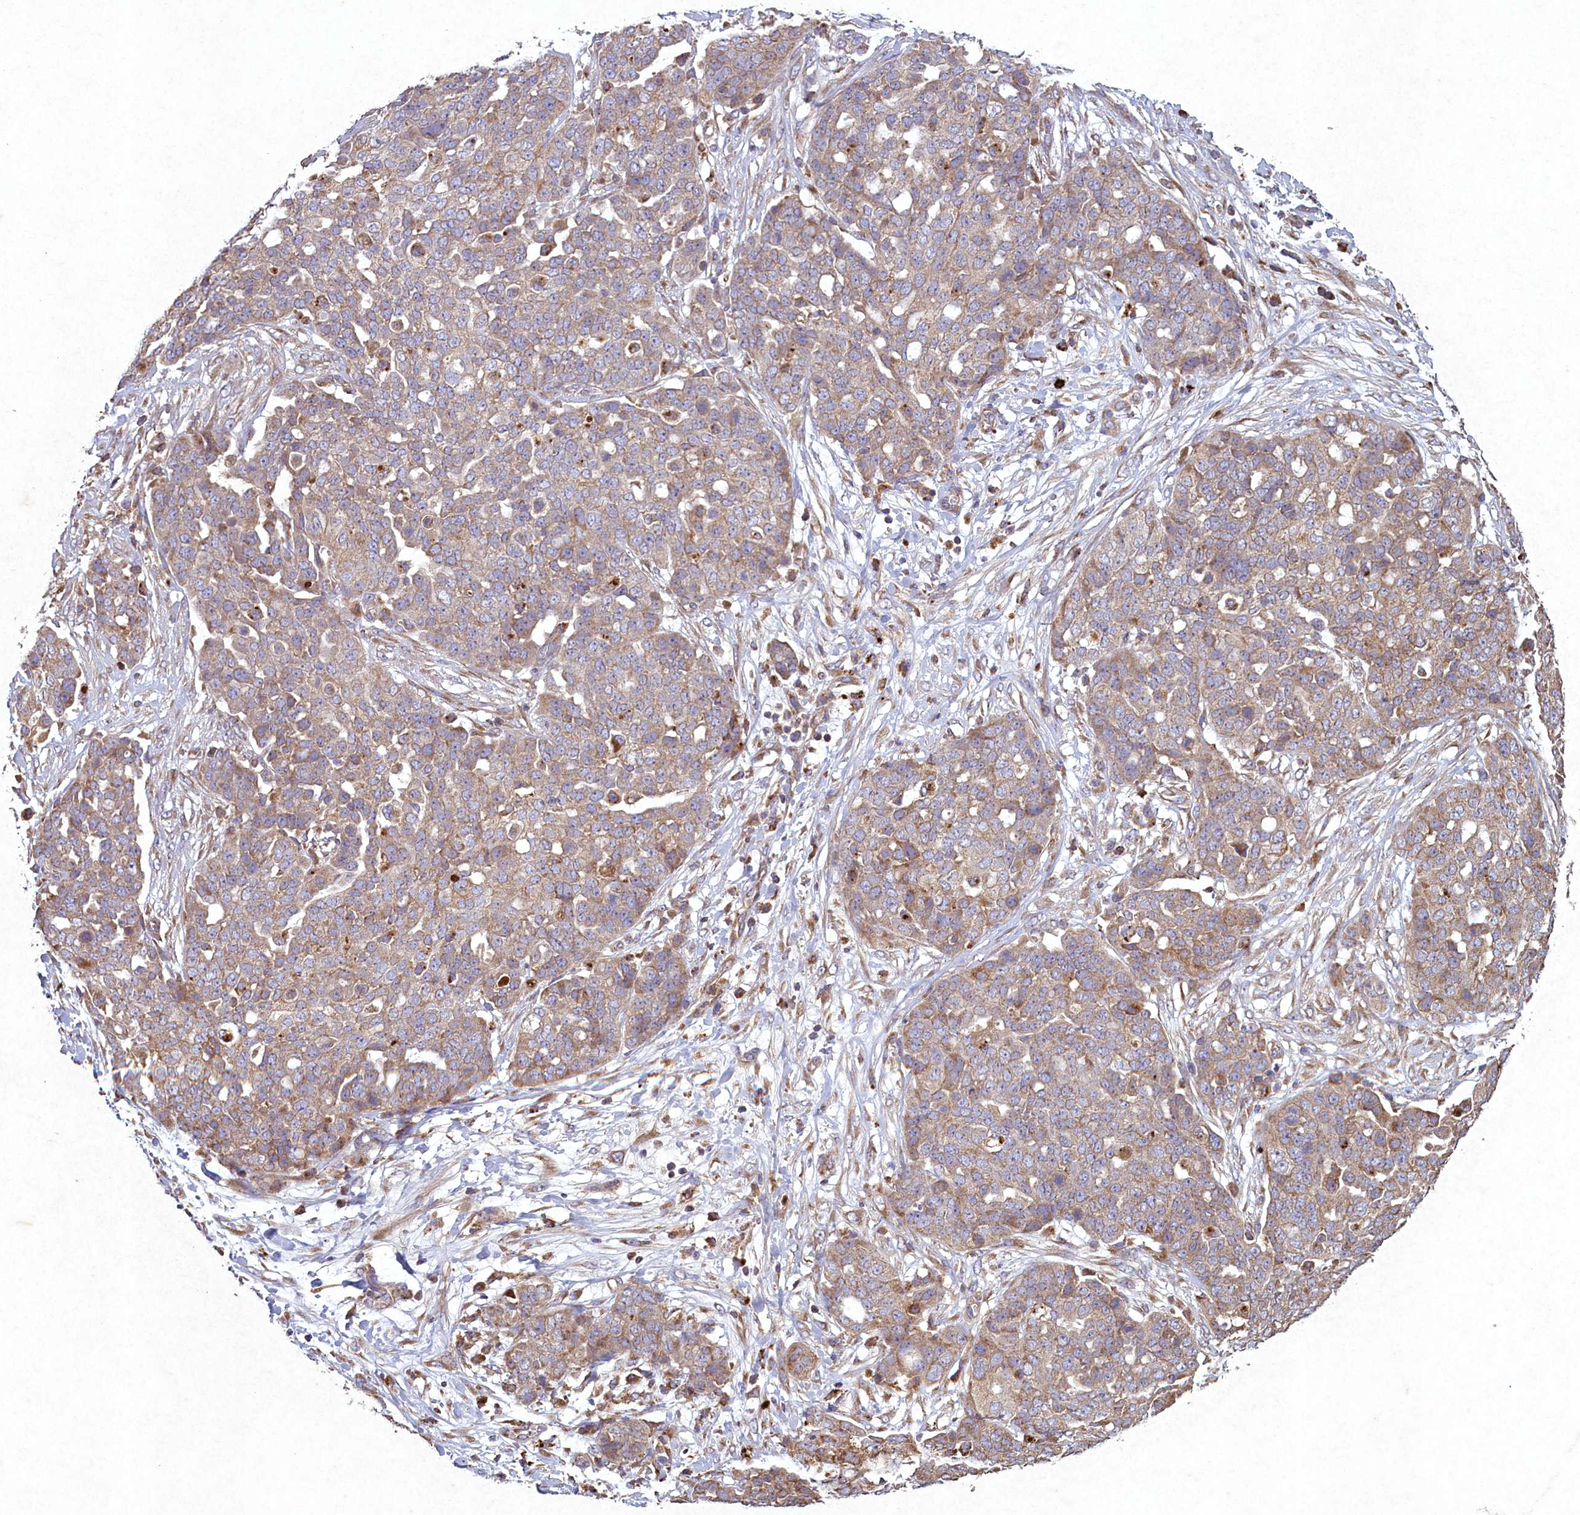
{"staining": {"intensity": "moderate", "quantity": "25%-75%", "location": "cytoplasmic/membranous"}, "tissue": "ovarian cancer", "cell_type": "Tumor cells", "image_type": "cancer", "snomed": [{"axis": "morphology", "description": "Cystadenocarcinoma, serous, NOS"}, {"axis": "topography", "description": "Soft tissue"}, {"axis": "topography", "description": "Ovary"}], "caption": "This photomicrograph exhibits IHC staining of human ovarian cancer, with medium moderate cytoplasmic/membranous staining in approximately 25%-75% of tumor cells.", "gene": "CIAO2B", "patient": {"sex": "female", "age": 57}}